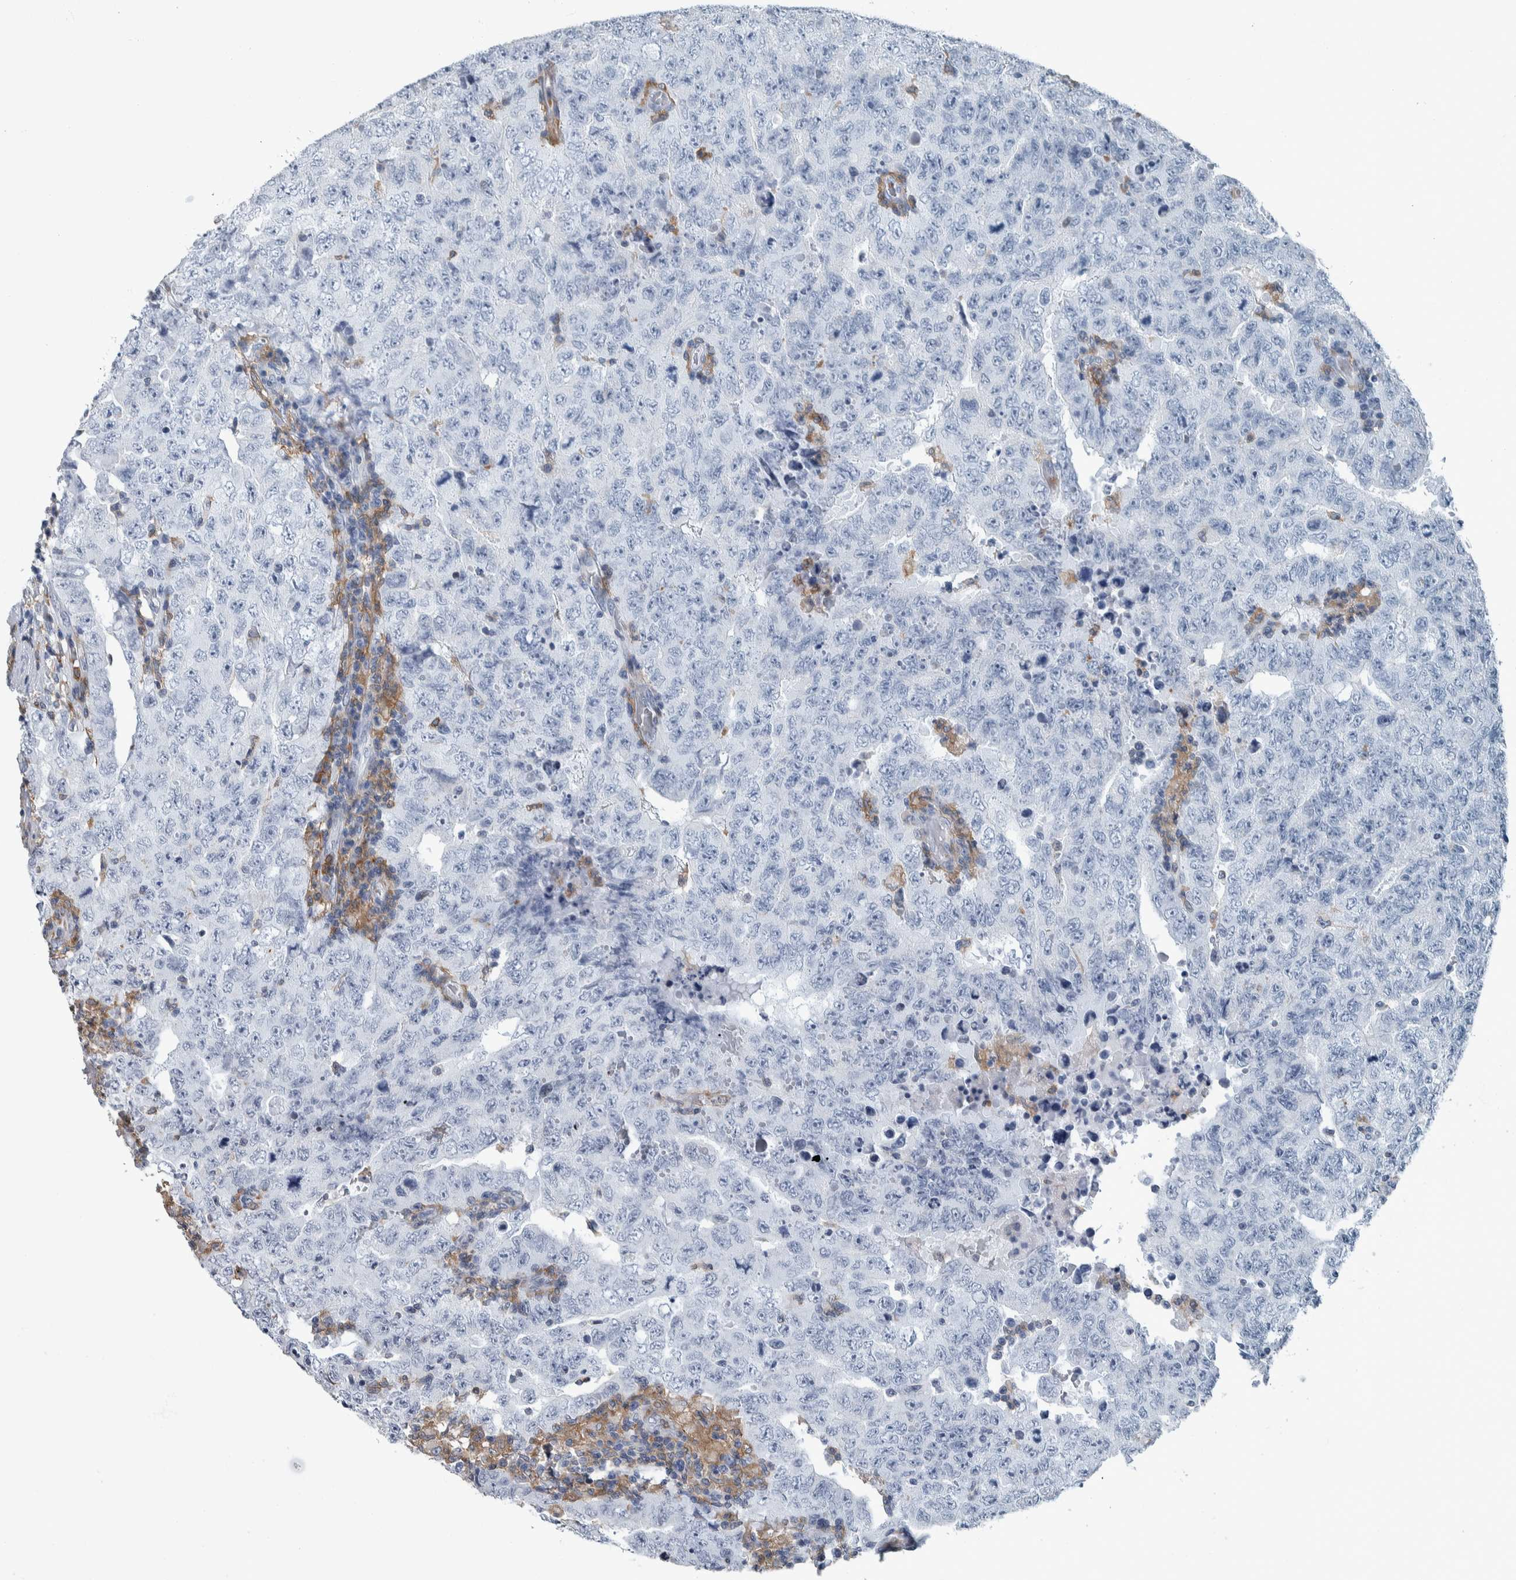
{"staining": {"intensity": "negative", "quantity": "none", "location": "none"}, "tissue": "testis cancer", "cell_type": "Tumor cells", "image_type": "cancer", "snomed": [{"axis": "morphology", "description": "Carcinoma, Embryonal, NOS"}, {"axis": "topography", "description": "Testis"}], "caption": "Tumor cells are negative for brown protein staining in testis embryonal carcinoma. (DAB immunohistochemistry visualized using brightfield microscopy, high magnification).", "gene": "SKAP2", "patient": {"sex": "male", "age": 26}}